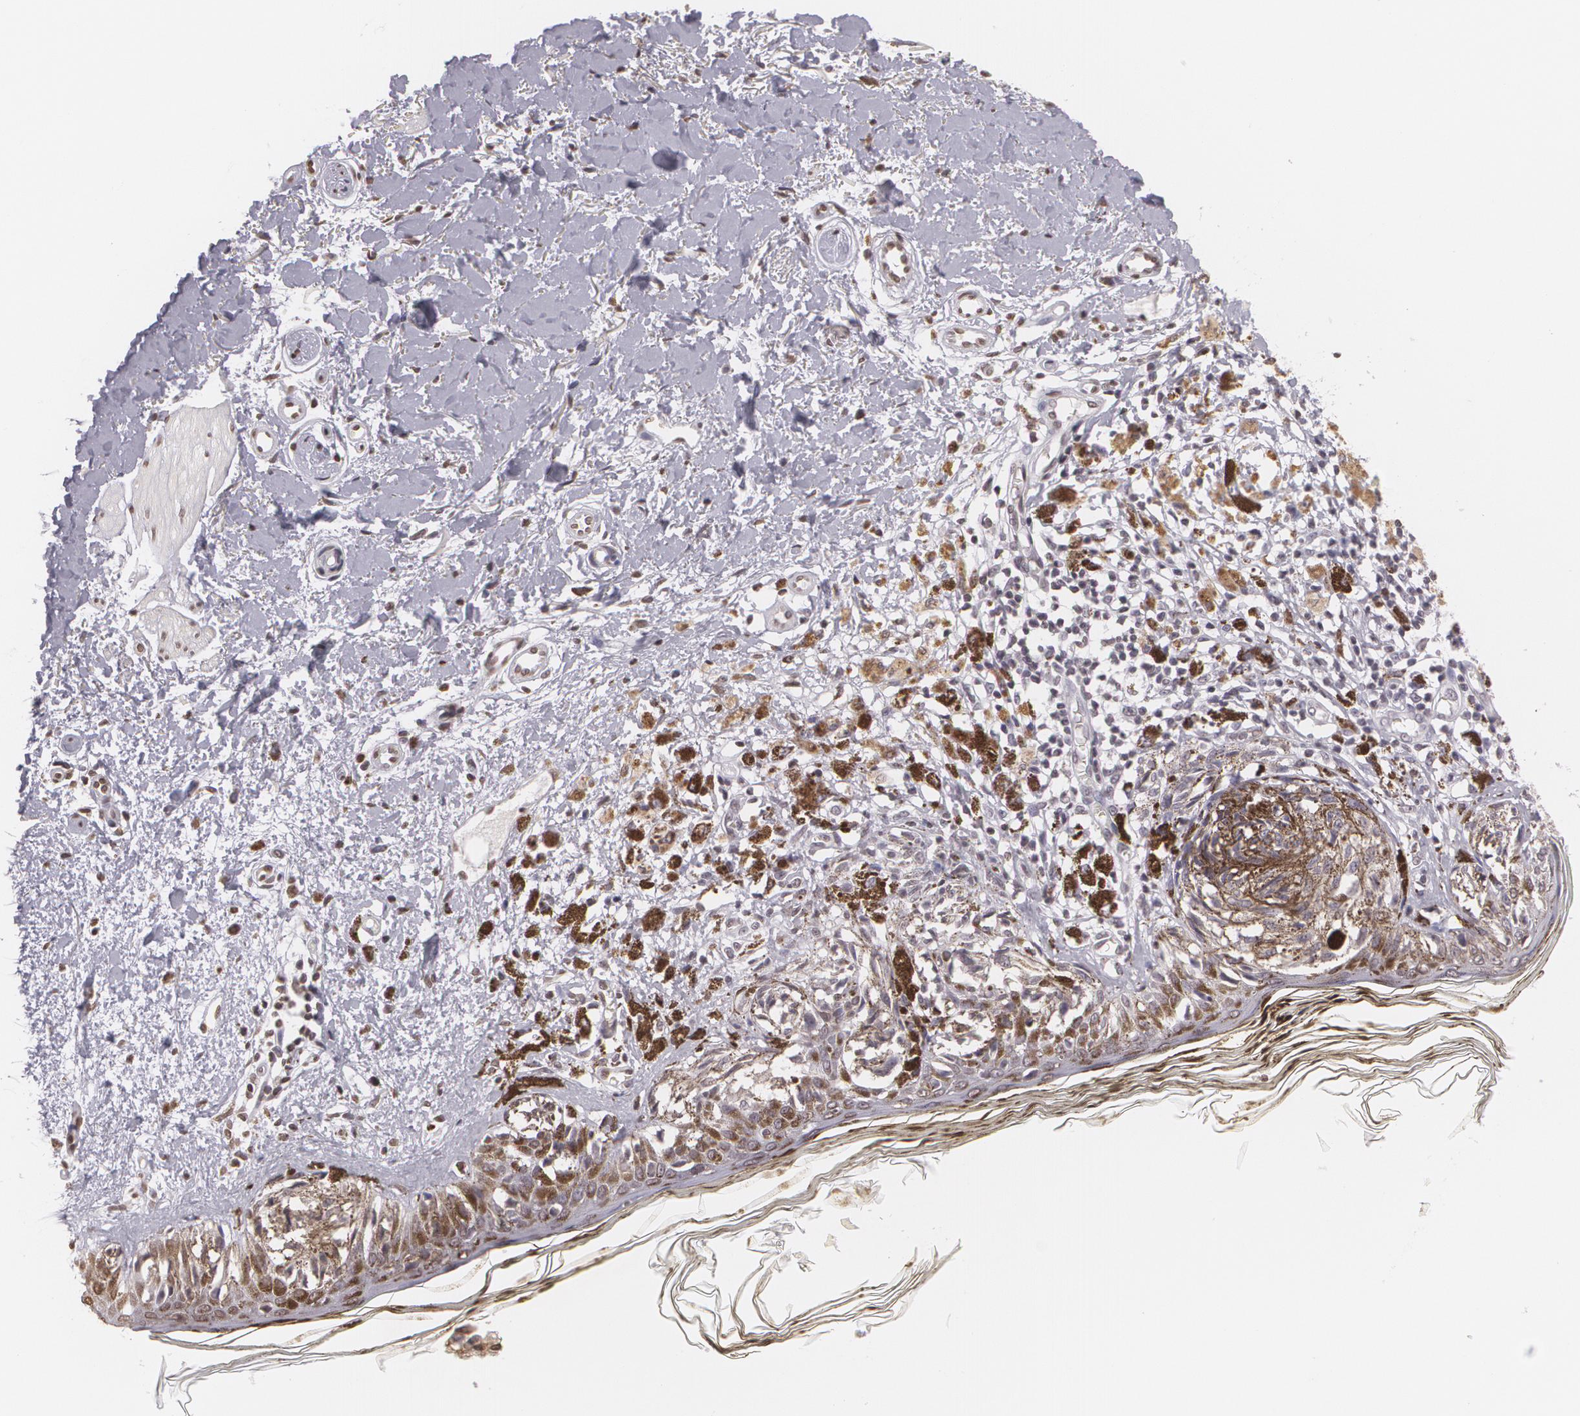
{"staining": {"intensity": "negative", "quantity": "none", "location": "none"}, "tissue": "melanoma", "cell_type": "Tumor cells", "image_type": "cancer", "snomed": [{"axis": "morphology", "description": "Malignant melanoma, NOS"}, {"axis": "topography", "description": "Skin"}], "caption": "Tumor cells are negative for protein expression in human malignant melanoma. Brightfield microscopy of immunohistochemistry (IHC) stained with DAB (brown) and hematoxylin (blue), captured at high magnification.", "gene": "MUC1", "patient": {"sex": "male", "age": 88}}